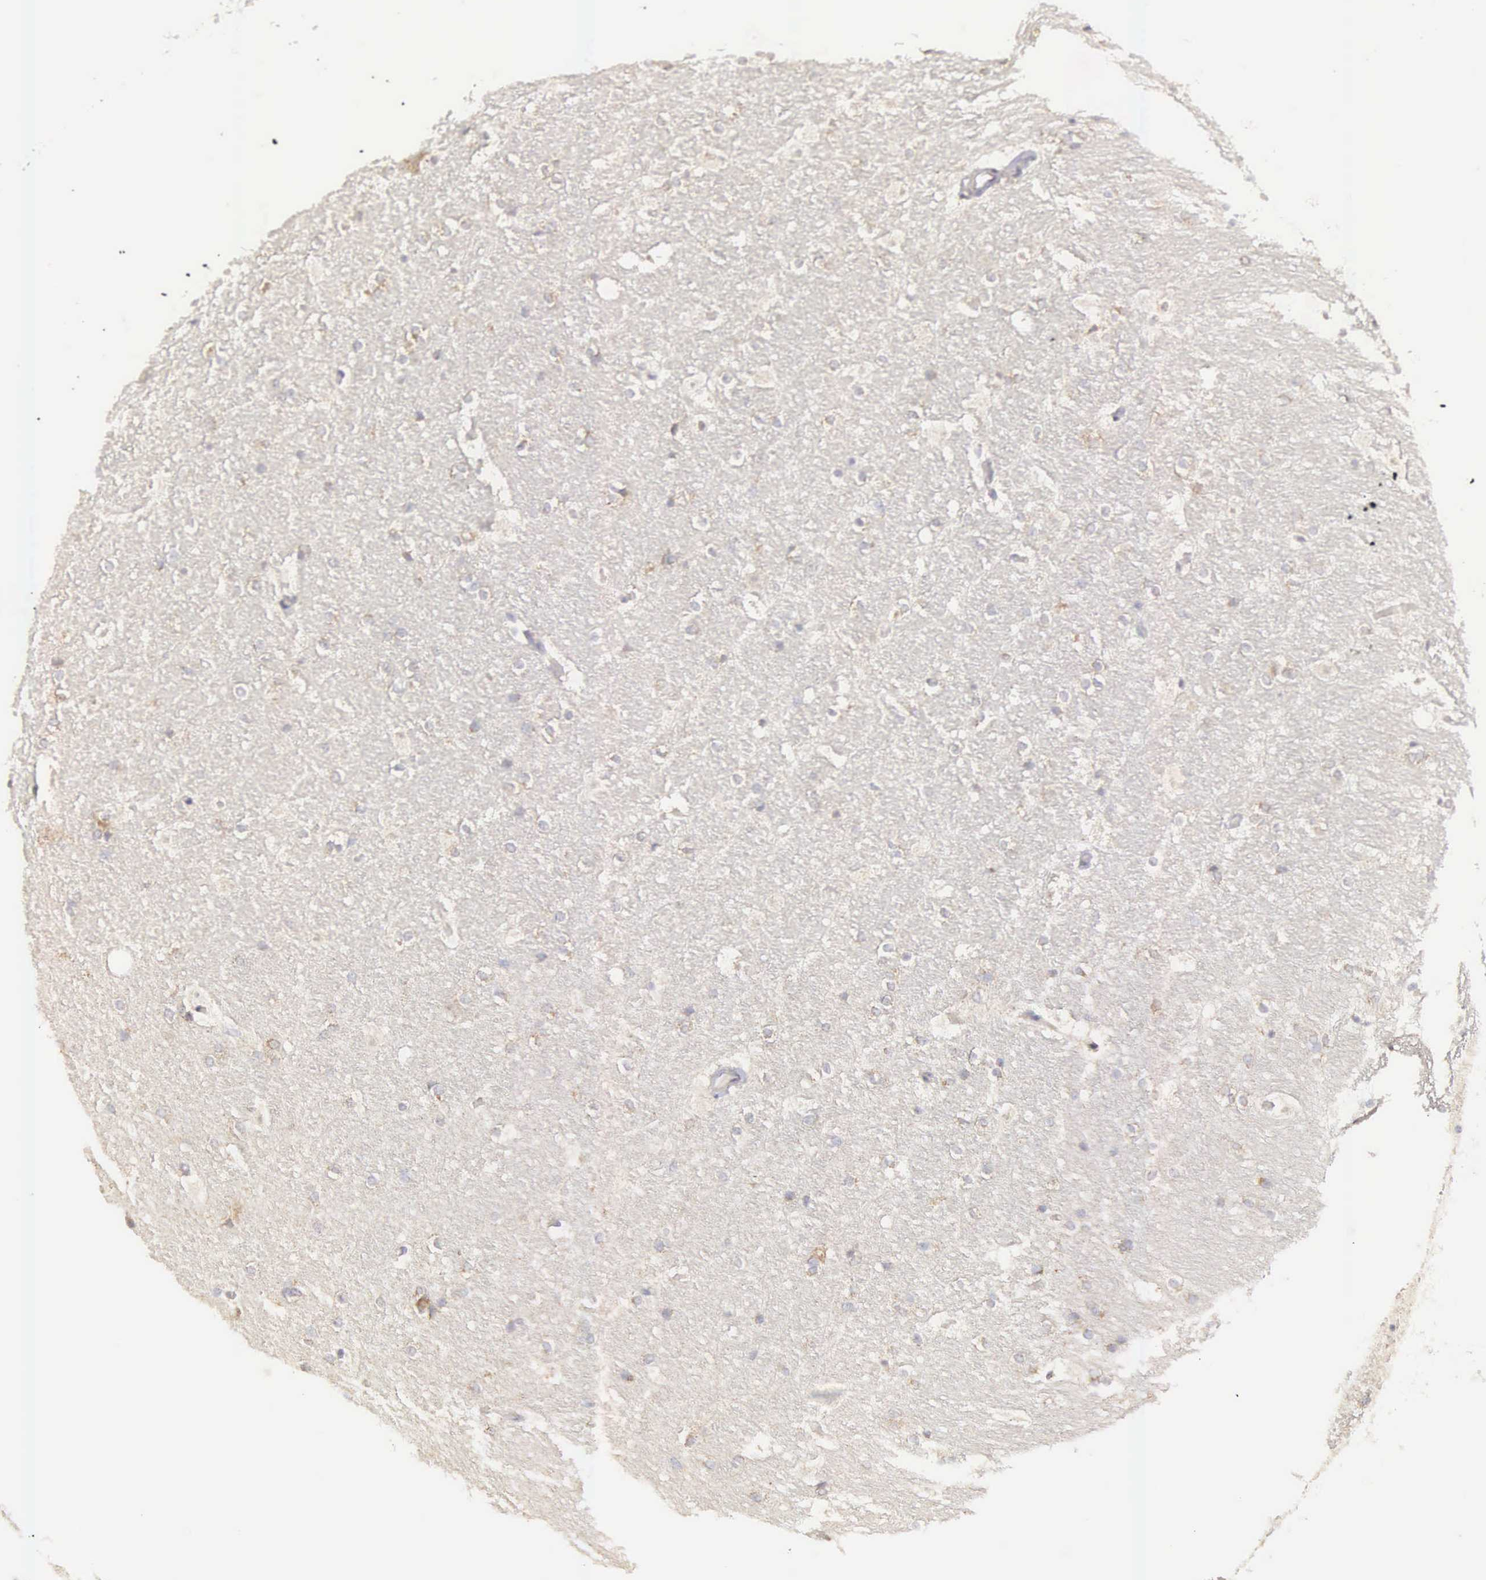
{"staining": {"intensity": "negative", "quantity": "none", "location": "none"}, "tissue": "hippocampus", "cell_type": "Glial cells", "image_type": "normal", "snomed": [{"axis": "morphology", "description": "Normal tissue, NOS"}, {"axis": "topography", "description": "Hippocampus"}], "caption": "This image is of normal hippocampus stained with IHC to label a protein in brown with the nuclei are counter-stained blue. There is no staining in glial cells. Brightfield microscopy of IHC stained with DAB (brown) and hematoxylin (blue), captured at high magnification.", "gene": "TXLNG", "patient": {"sex": "female", "age": 19}}